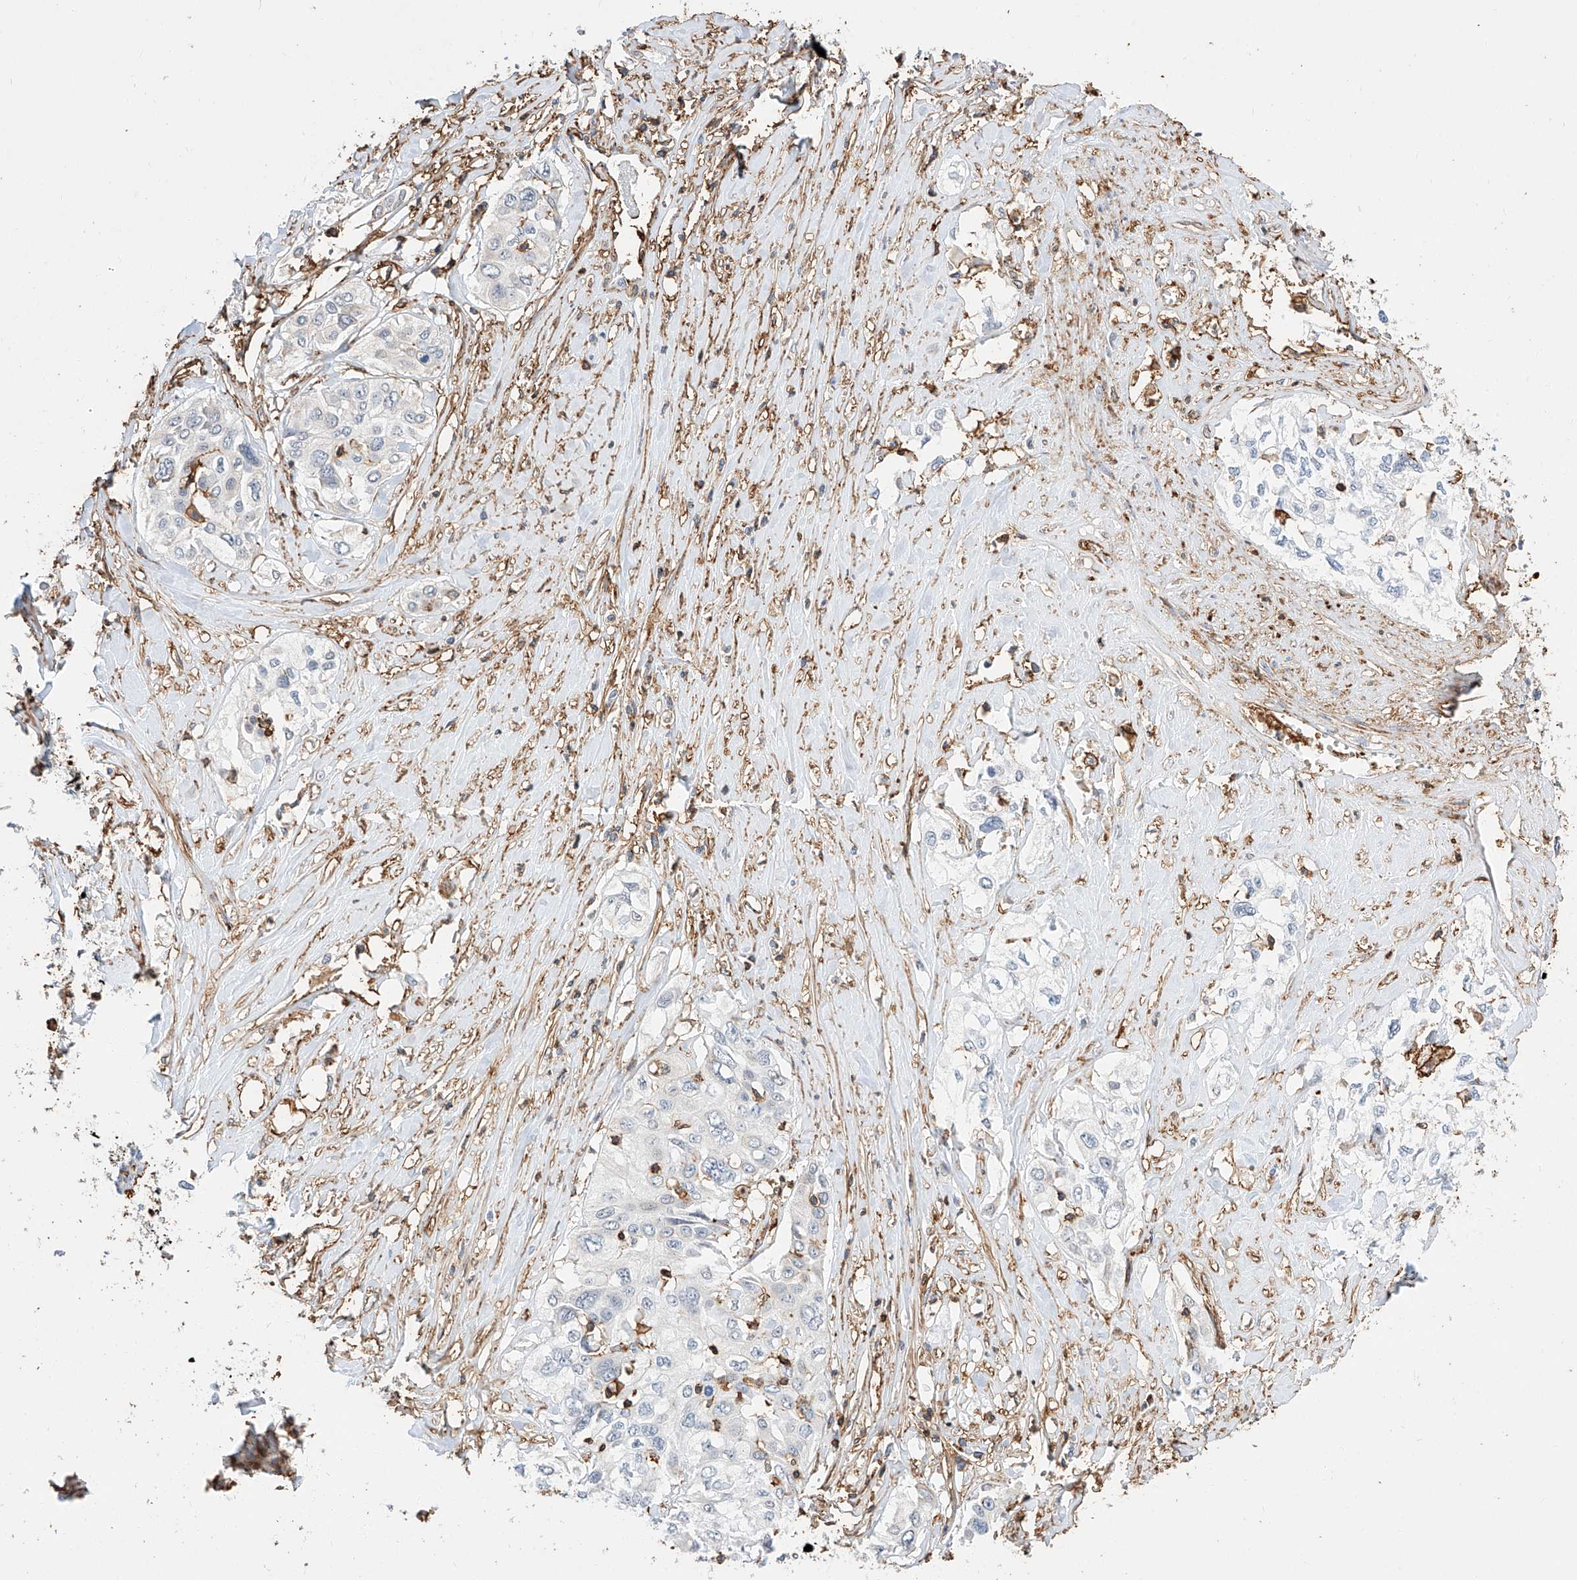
{"staining": {"intensity": "negative", "quantity": "none", "location": "none"}, "tissue": "cervical cancer", "cell_type": "Tumor cells", "image_type": "cancer", "snomed": [{"axis": "morphology", "description": "Squamous cell carcinoma, NOS"}, {"axis": "topography", "description": "Cervix"}], "caption": "Immunohistochemistry histopathology image of neoplastic tissue: human cervical cancer (squamous cell carcinoma) stained with DAB reveals no significant protein positivity in tumor cells. The staining is performed using DAB (3,3'-diaminobenzidine) brown chromogen with nuclei counter-stained in using hematoxylin.", "gene": "WFS1", "patient": {"sex": "female", "age": 31}}